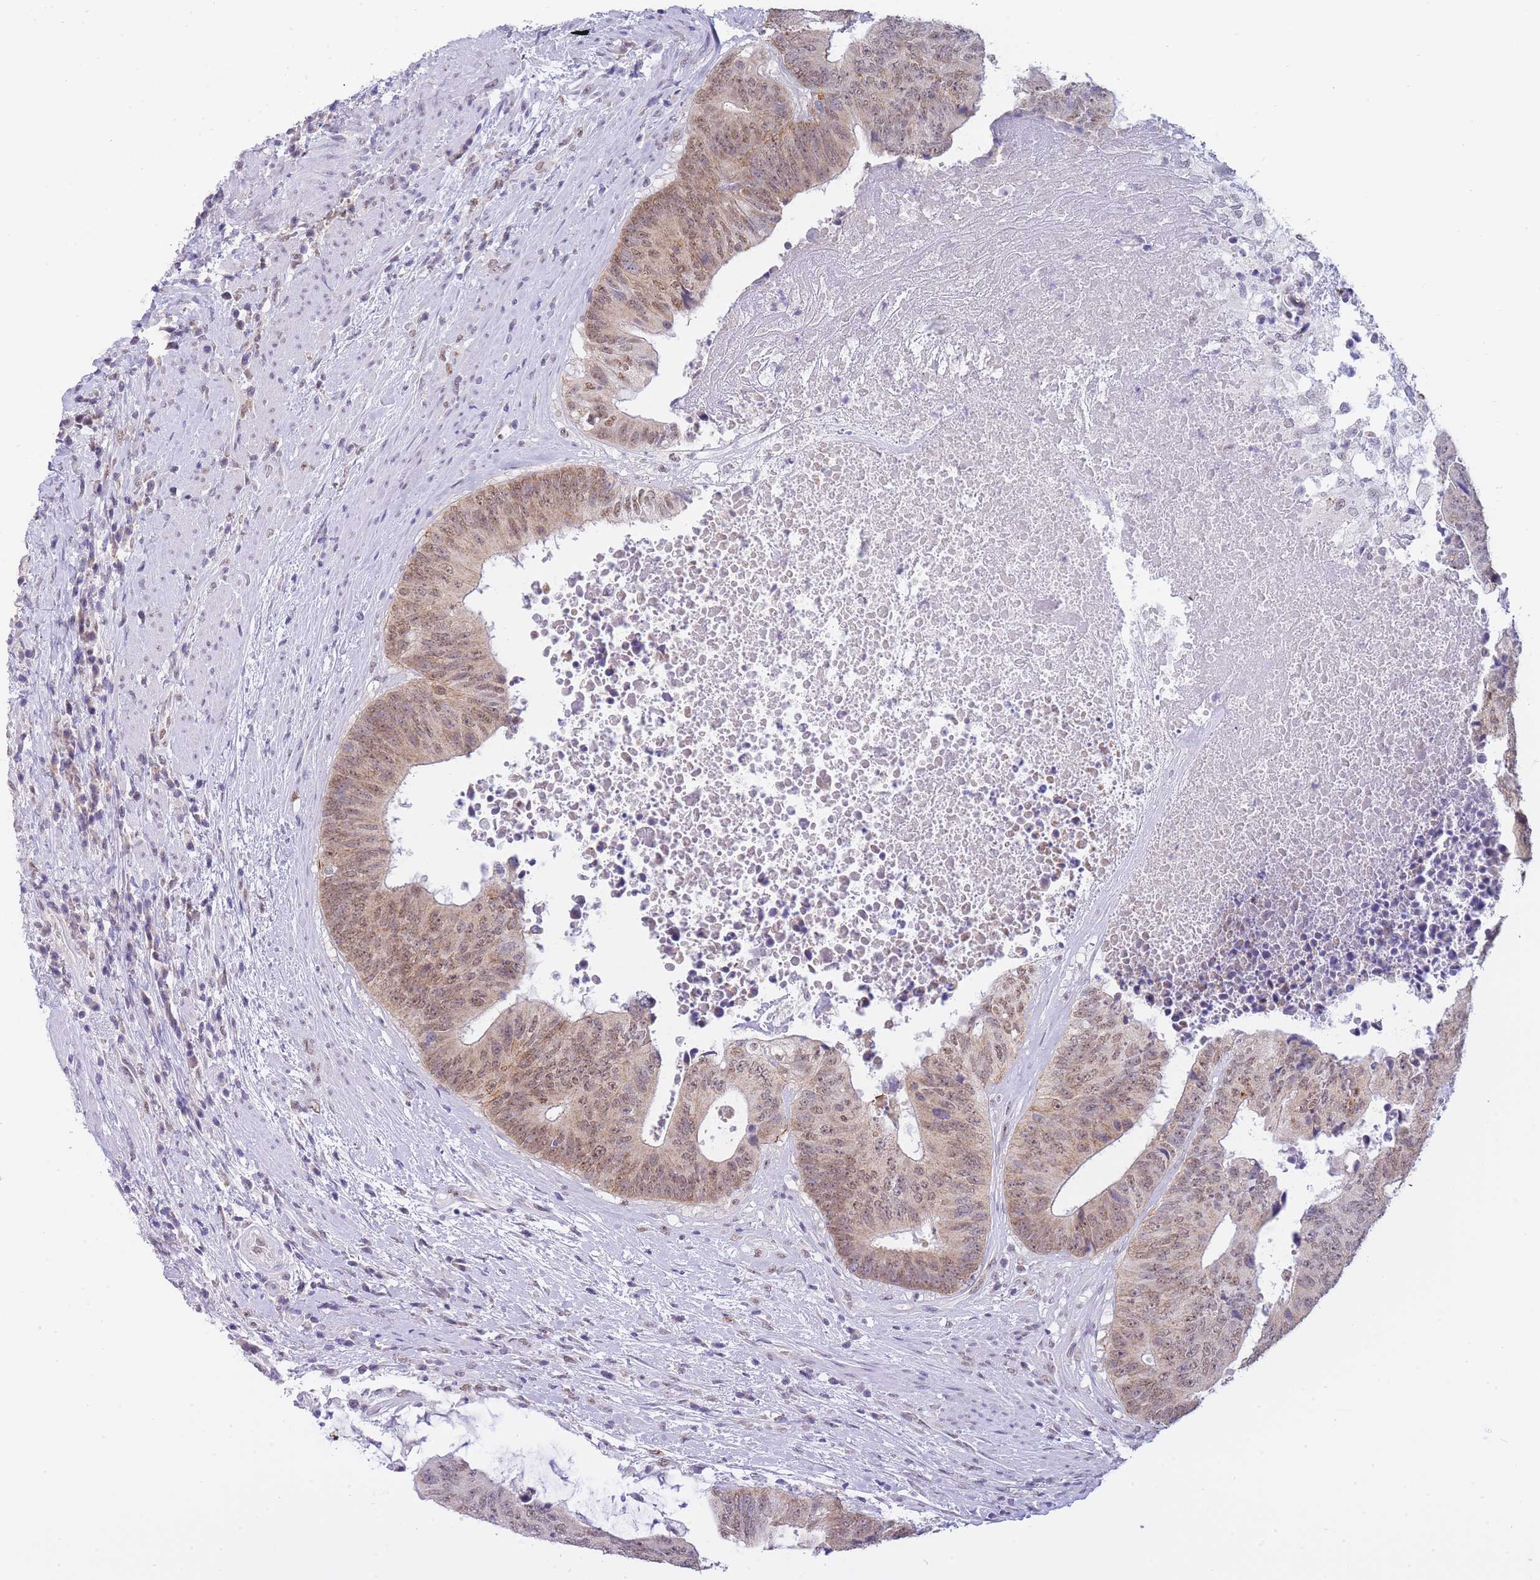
{"staining": {"intensity": "moderate", "quantity": ">75%", "location": "cytoplasmic/membranous,nuclear"}, "tissue": "colorectal cancer", "cell_type": "Tumor cells", "image_type": "cancer", "snomed": [{"axis": "morphology", "description": "Adenocarcinoma, NOS"}, {"axis": "topography", "description": "Rectum"}], "caption": "A micrograph of human colorectal cancer (adenocarcinoma) stained for a protein shows moderate cytoplasmic/membranous and nuclear brown staining in tumor cells.", "gene": "FRAT2", "patient": {"sex": "male", "age": 72}}